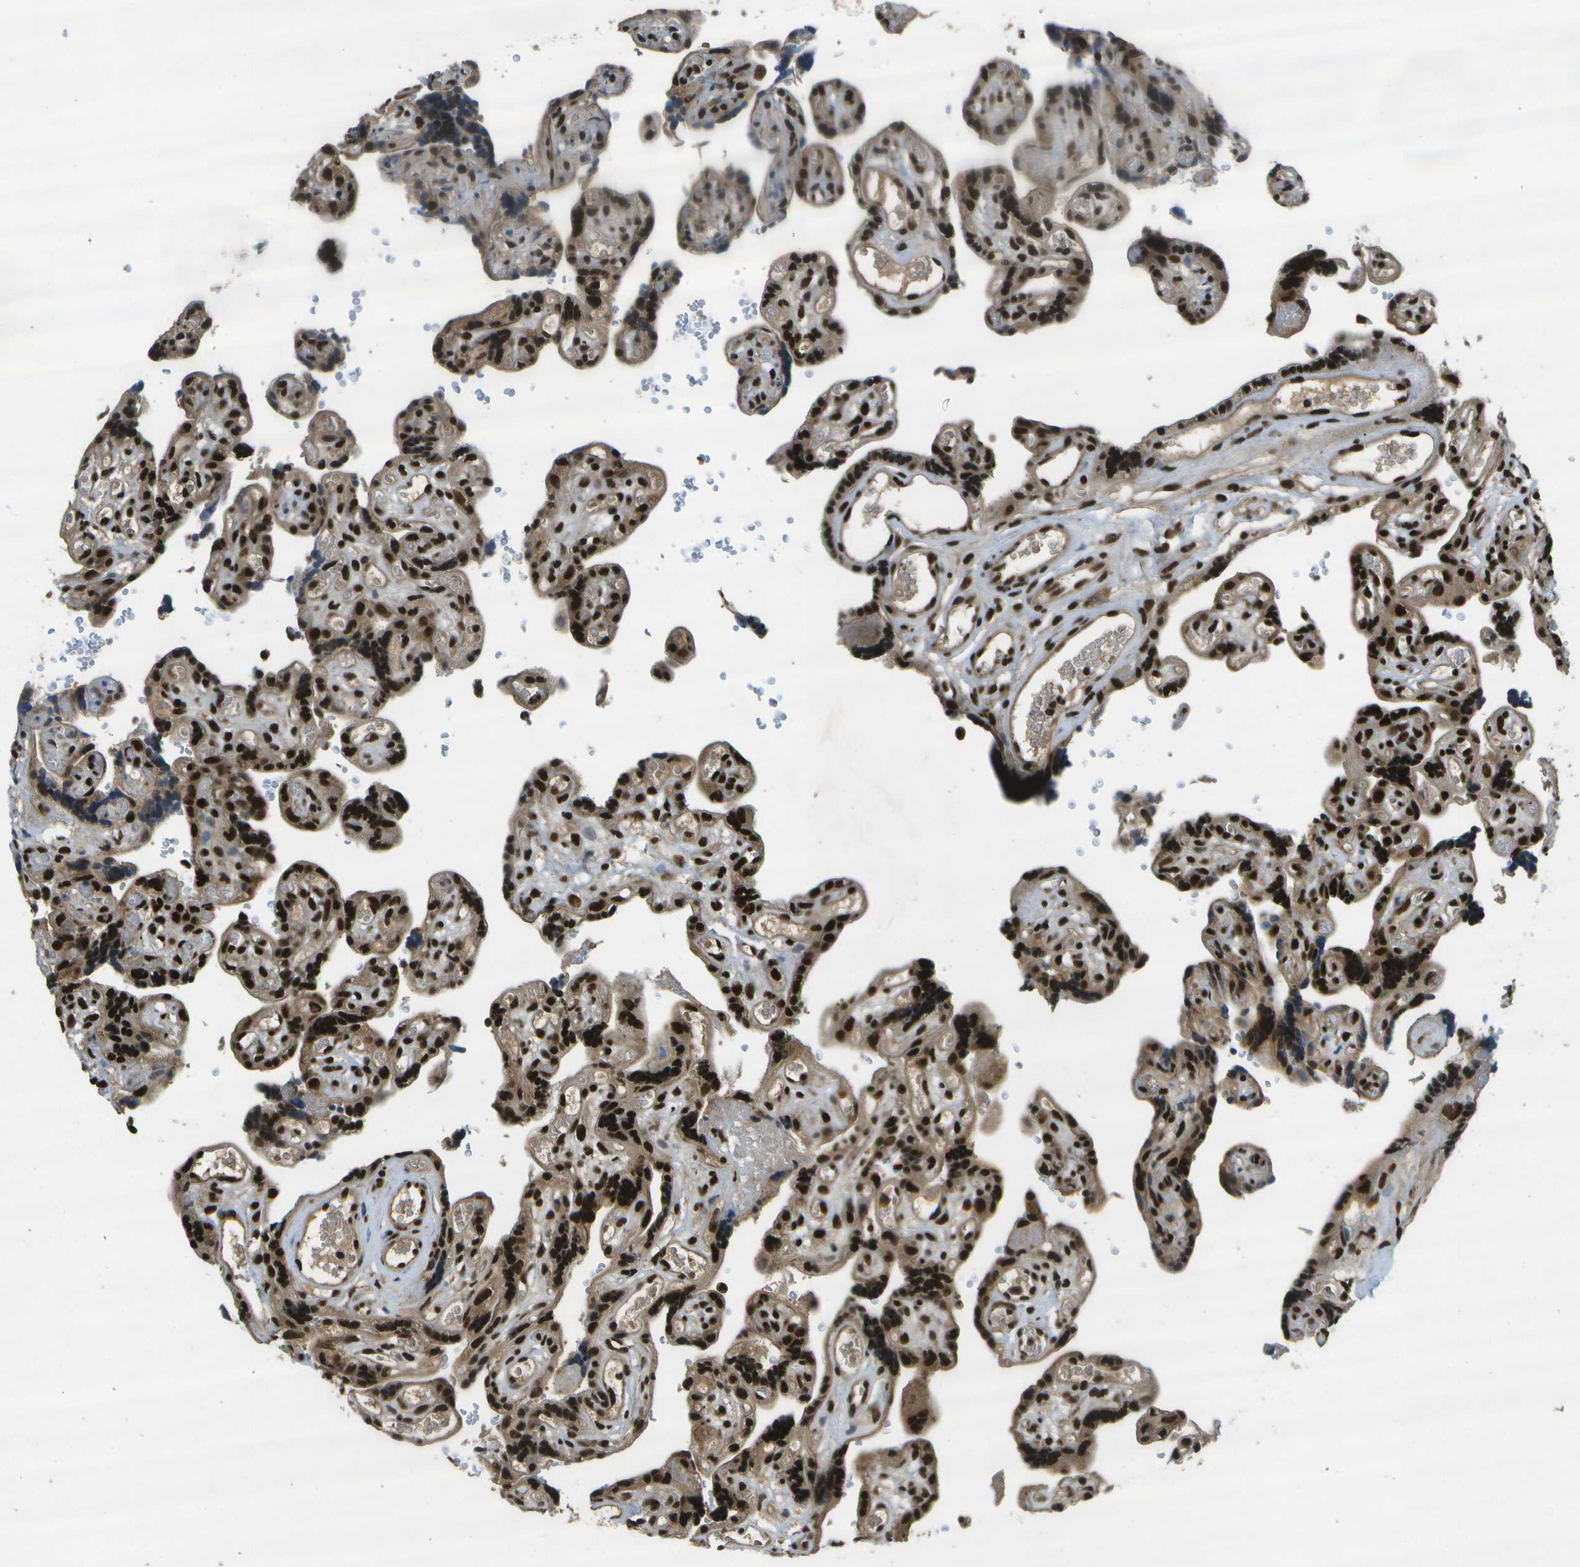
{"staining": {"intensity": "strong", "quantity": ">75%", "location": "nuclear"}, "tissue": "placenta", "cell_type": "Decidual cells", "image_type": "normal", "snomed": [{"axis": "morphology", "description": "Normal tissue, NOS"}, {"axis": "topography", "description": "Placenta"}], "caption": "A high-resolution micrograph shows IHC staining of normal placenta, which displays strong nuclear positivity in about >75% of decidual cells.", "gene": "GANC", "patient": {"sex": "female", "age": 30}}